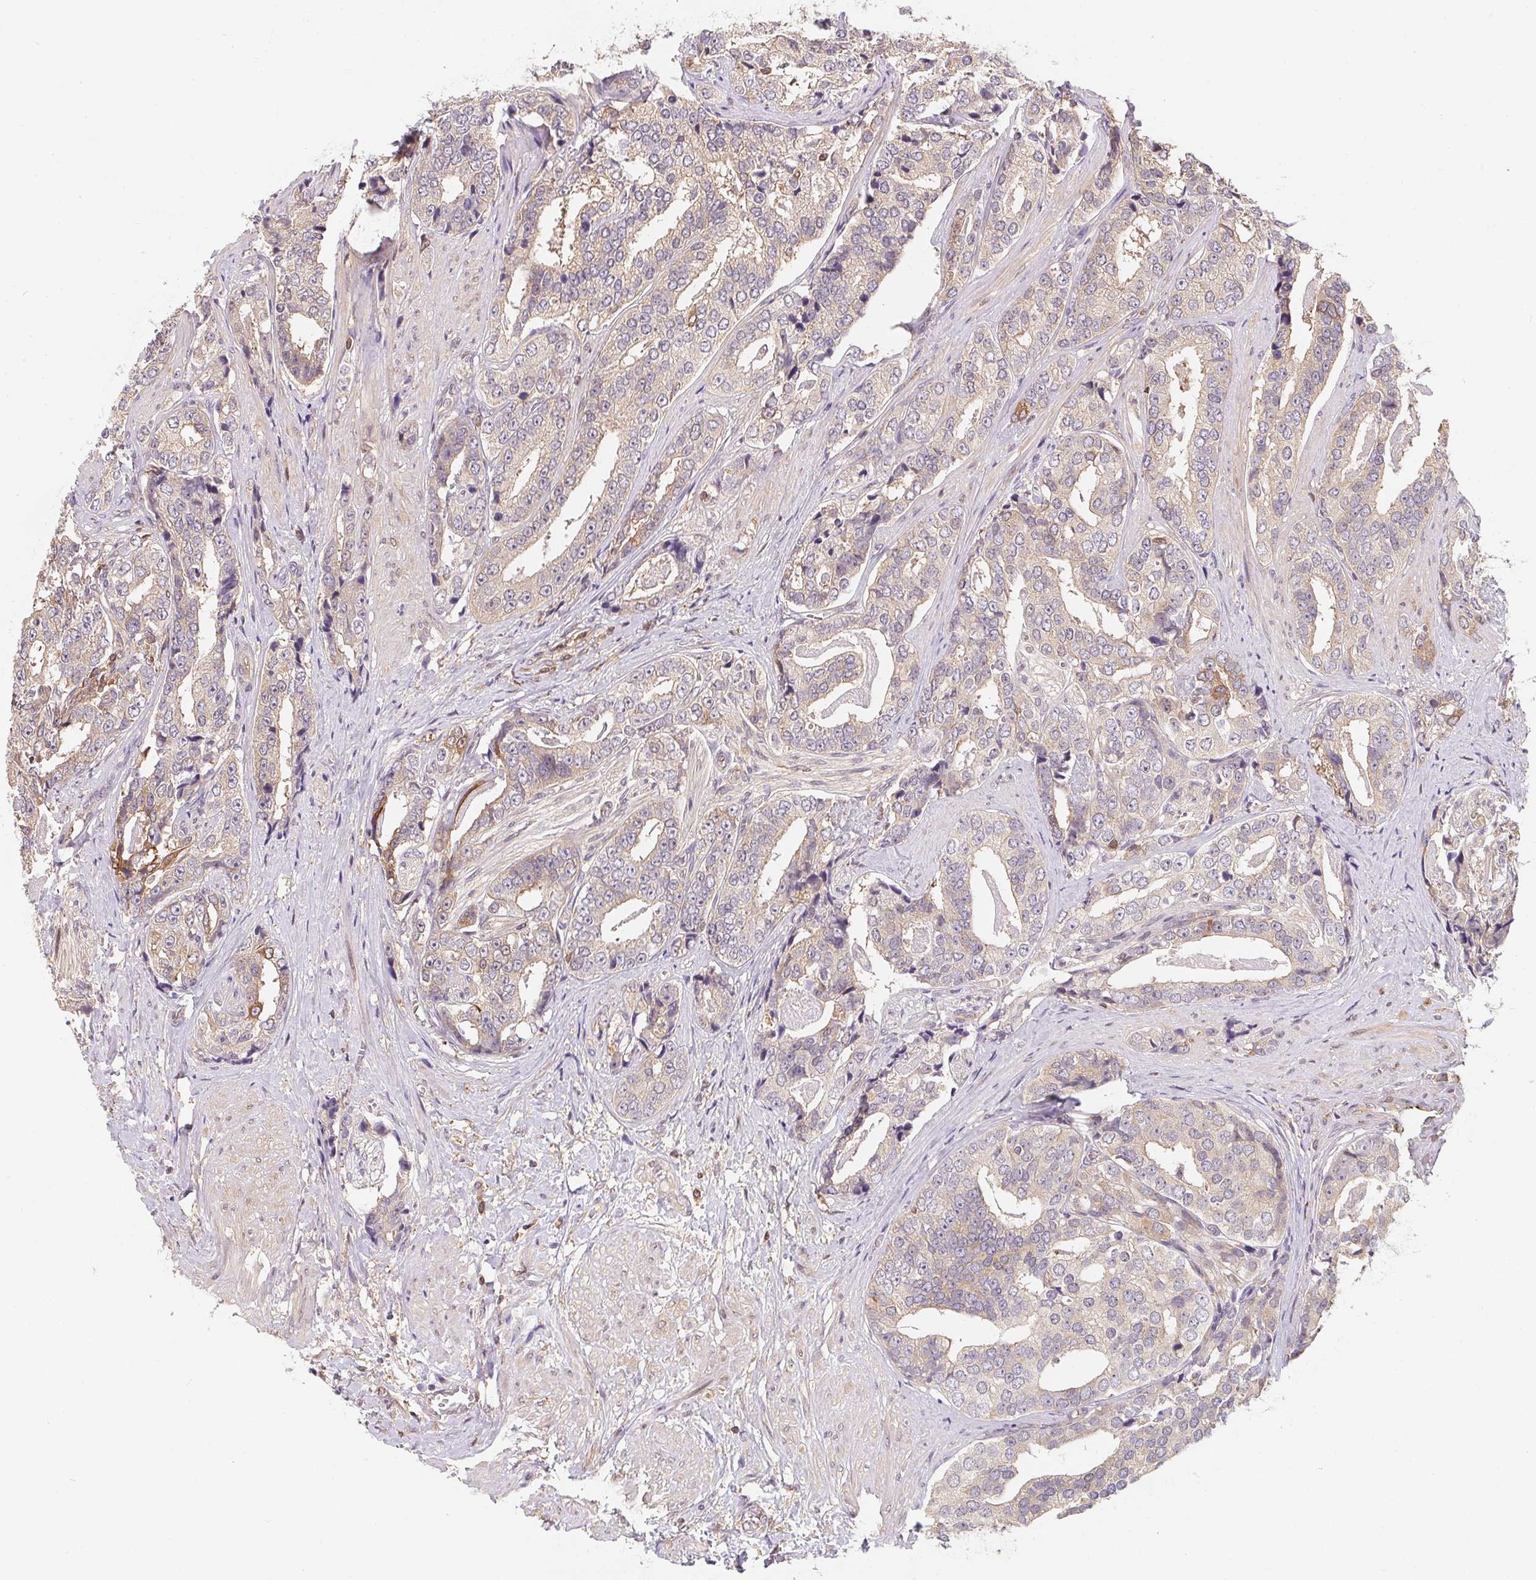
{"staining": {"intensity": "negative", "quantity": "none", "location": "none"}, "tissue": "prostate cancer", "cell_type": "Tumor cells", "image_type": "cancer", "snomed": [{"axis": "morphology", "description": "Adenocarcinoma, High grade"}, {"axis": "topography", "description": "Prostate"}], "caption": "Protein analysis of adenocarcinoma (high-grade) (prostate) displays no significant positivity in tumor cells.", "gene": "ANKRD13A", "patient": {"sex": "male", "age": 71}}